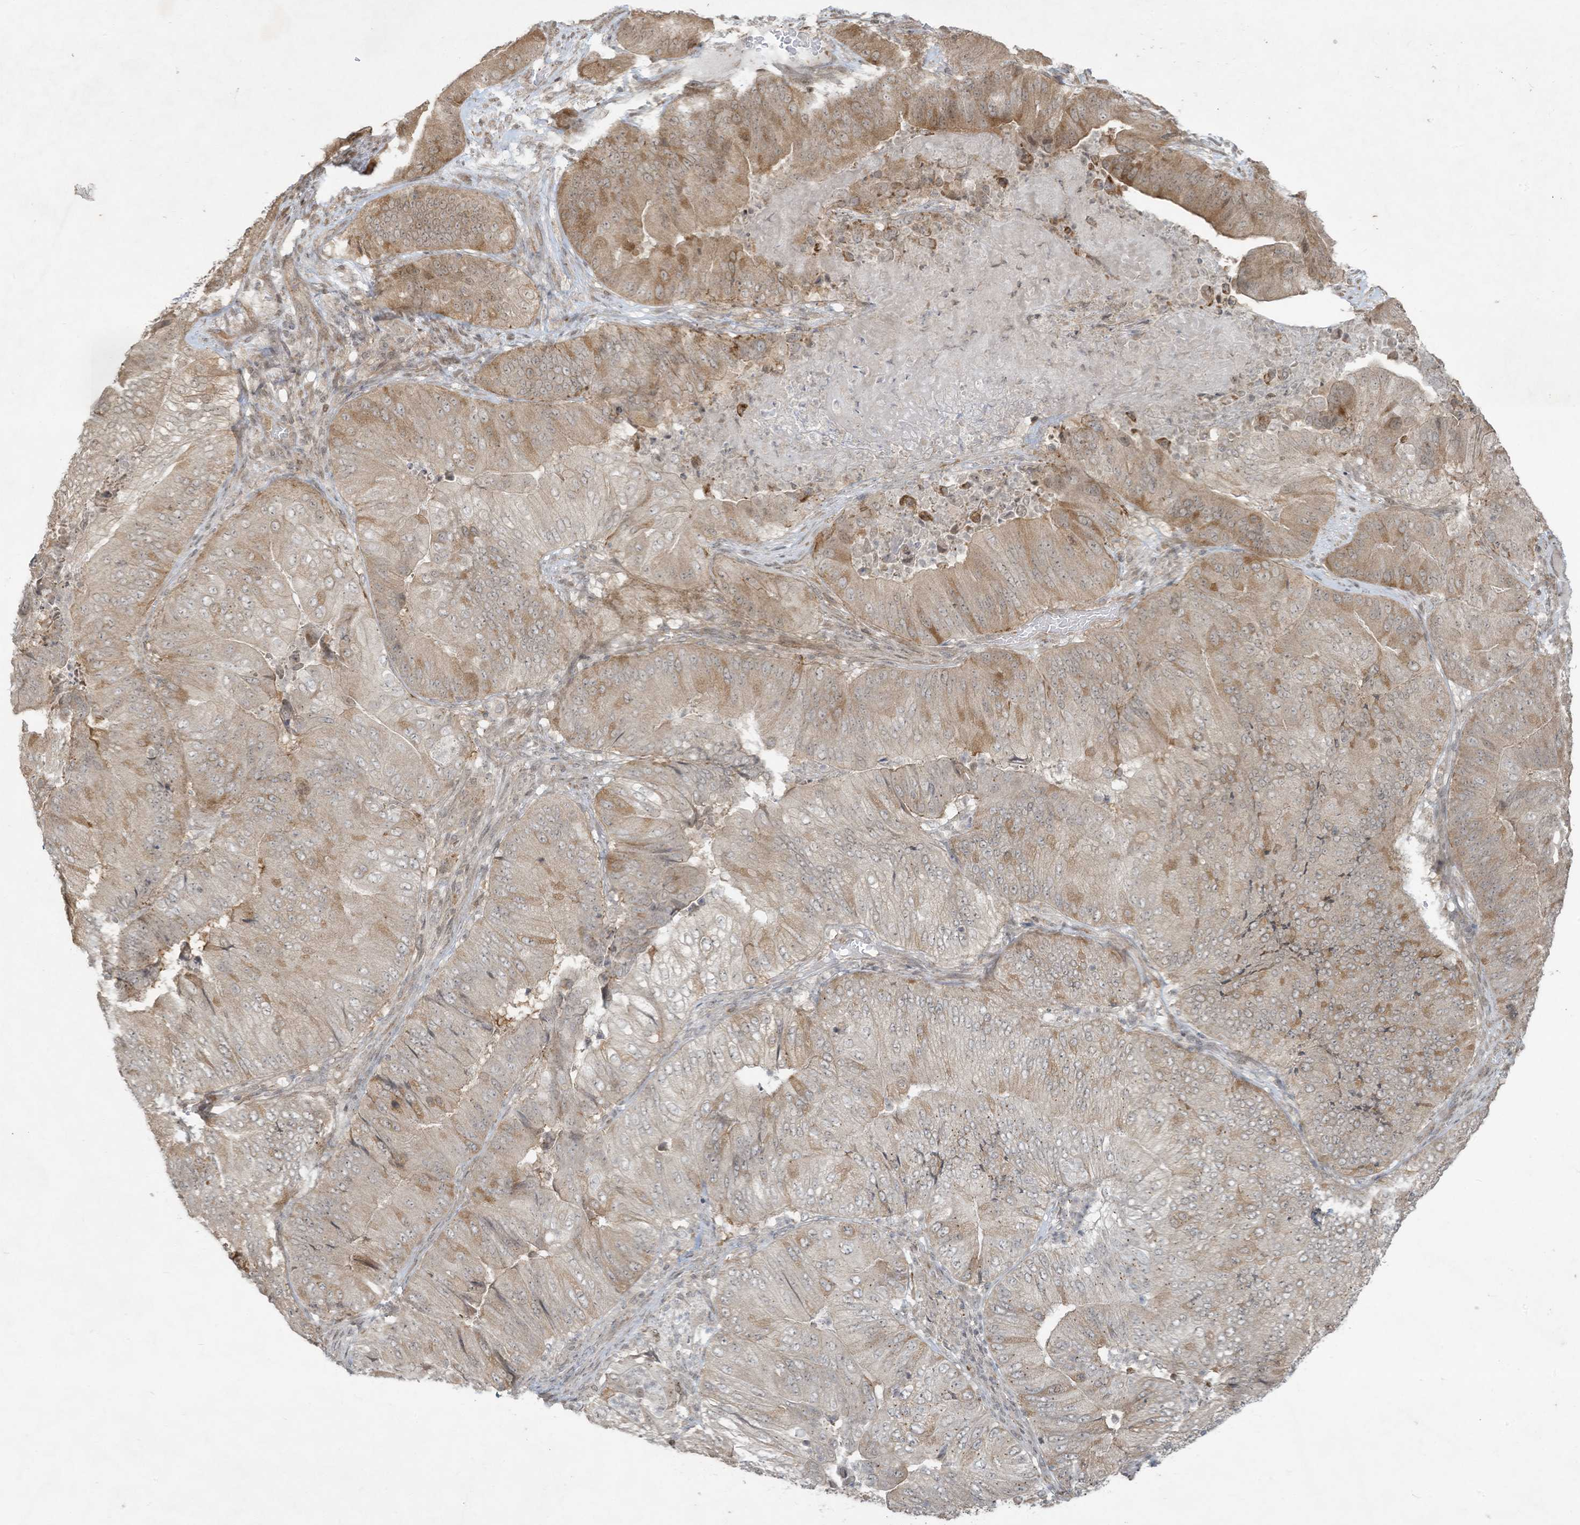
{"staining": {"intensity": "moderate", "quantity": "<25%", "location": "cytoplasmic/membranous"}, "tissue": "pancreatic cancer", "cell_type": "Tumor cells", "image_type": "cancer", "snomed": [{"axis": "morphology", "description": "Adenocarcinoma, NOS"}, {"axis": "topography", "description": "Pancreas"}], "caption": "Protein staining of pancreatic adenocarcinoma tissue displays moderate cytoplasmic/membranous staining in about <25% of tumor cells.", "gene": "ZNF263", "patient": {"sex": "female", "age": 77}}